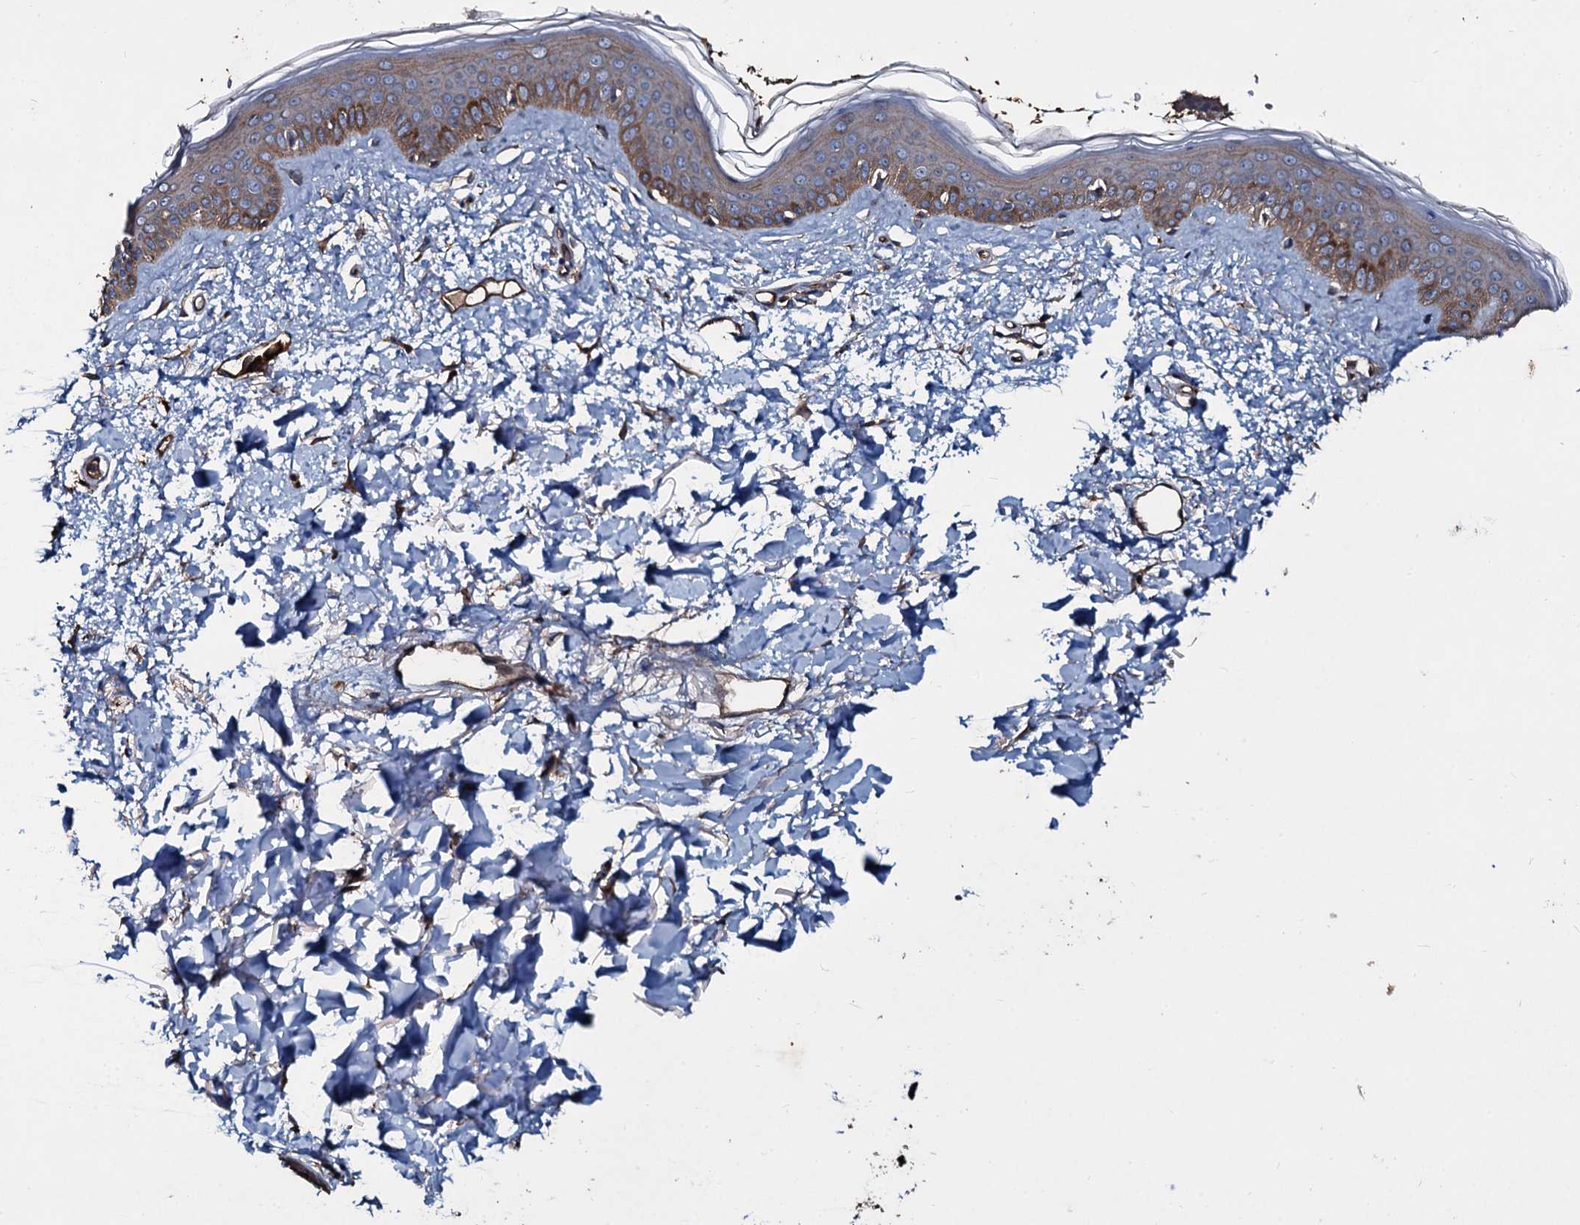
{"staining": {"intensity": "strong", "quantity": ">75%", "location": "cytoplasmic/membranous"}, "tissue": "skin", "cell_type": "Fibroblasts", "image_type": "normal", "snomed": [{"axis": "morphology", "description": "Normal tissue, NOS"}, {"axis": "topography", "description": "Skin"}], "caption": "A high amount of strong cytoplasmic/membranous staining is identified in about >75% of fibroblasts in benign skin.", "gene": "DMAC2", "patient": {"sex": "female", "age": 58}}